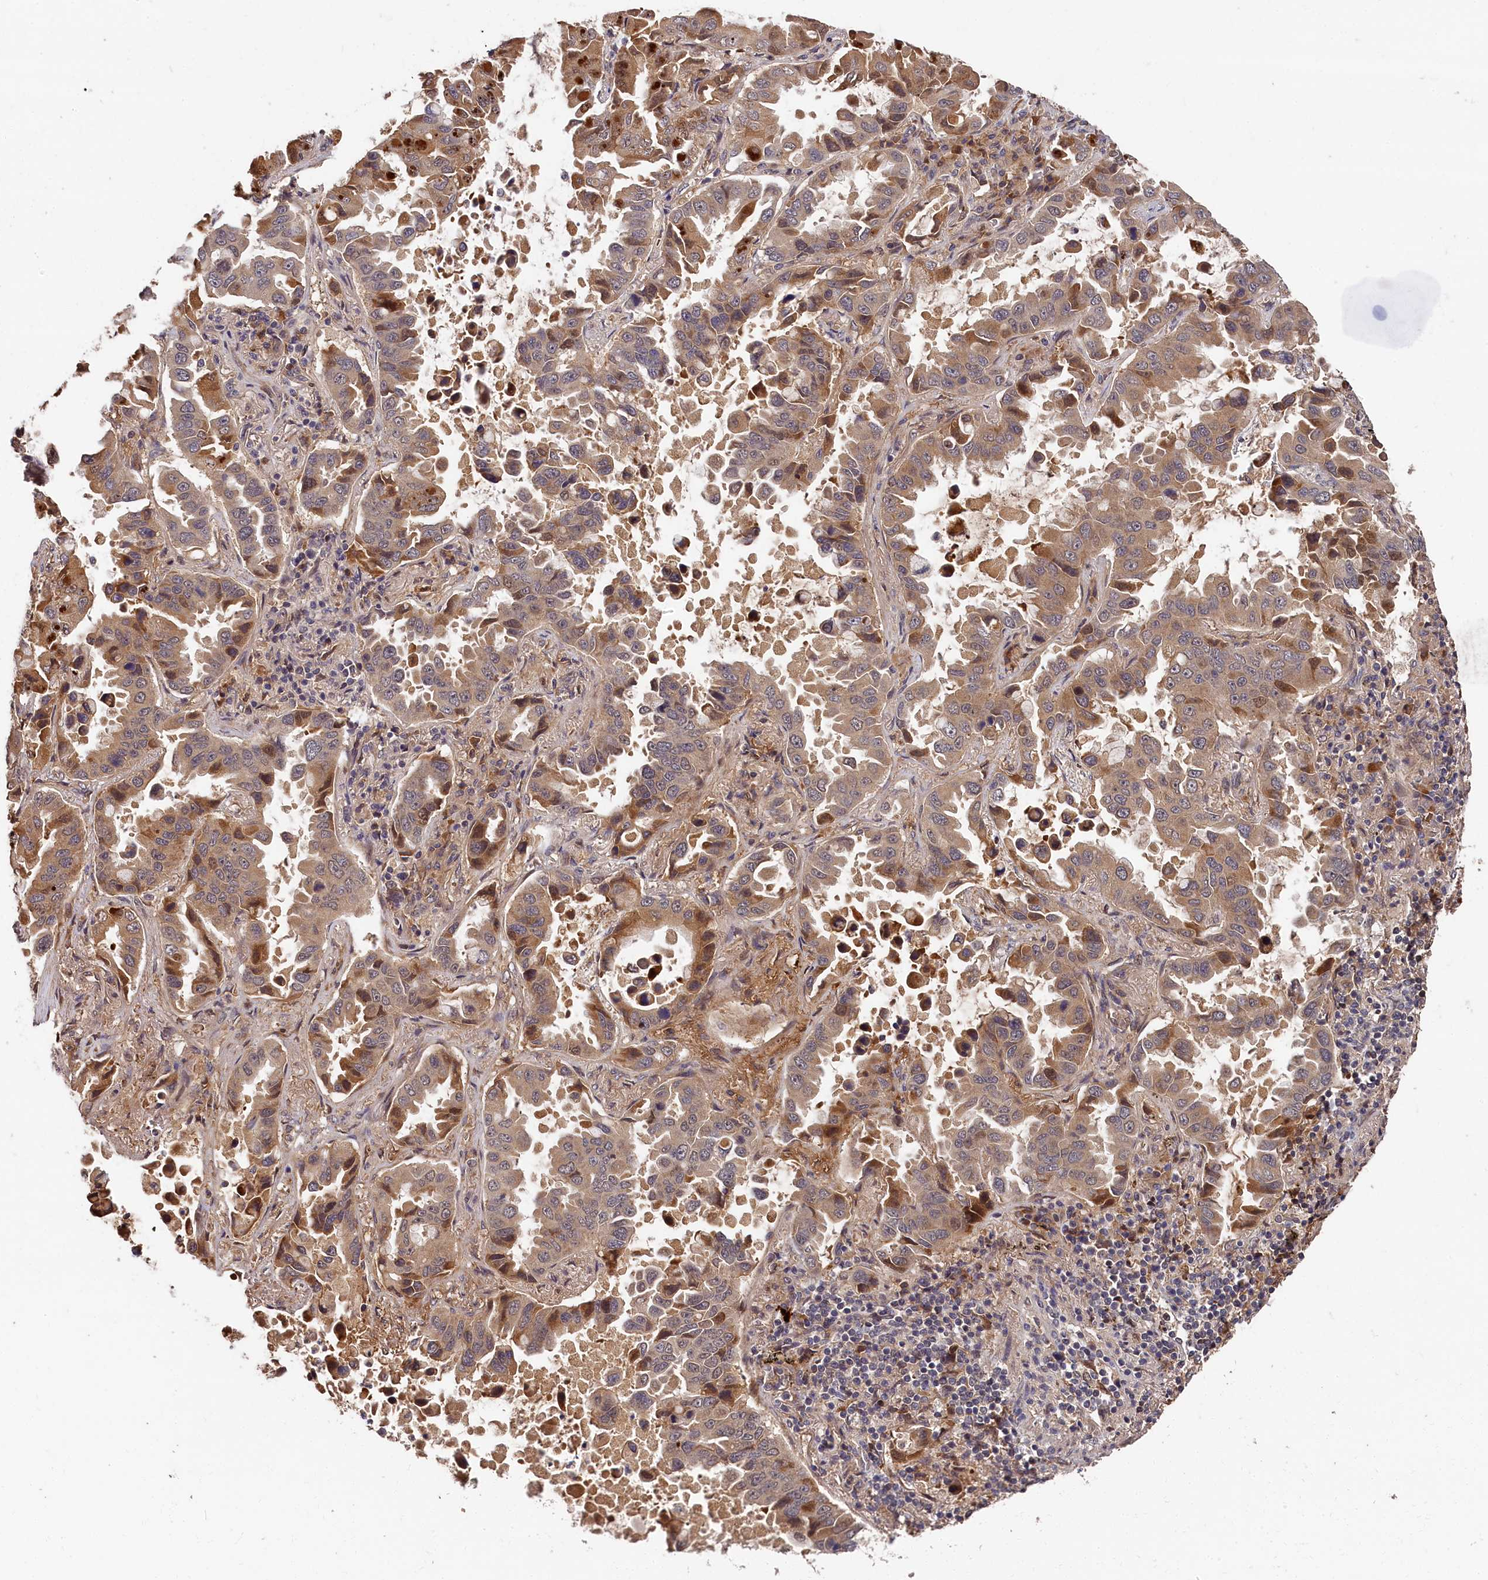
{"staining": {"intensity": "moderate", "quantity": "25%-75%", "location": "cytoplasmic/membranous"}, "tissue": "lung cancer", "cell_type": "Tumor cells", "image_type": "cancer", "snomed": [{"axis": "morphology", "description": "Adenocarcinoma, NOS"}, {"axis": "topography", "description": "Lung"}], "caption": "A histopathology image showing moderate cytoplasmic/membranous positivity in about 25%-75% of tumor cells in lung adenocarcinoma, as visualized by brown immunohistochemical staining.", "gene": "ITIH1", "patient": {"sex": "male", "age": 64}}